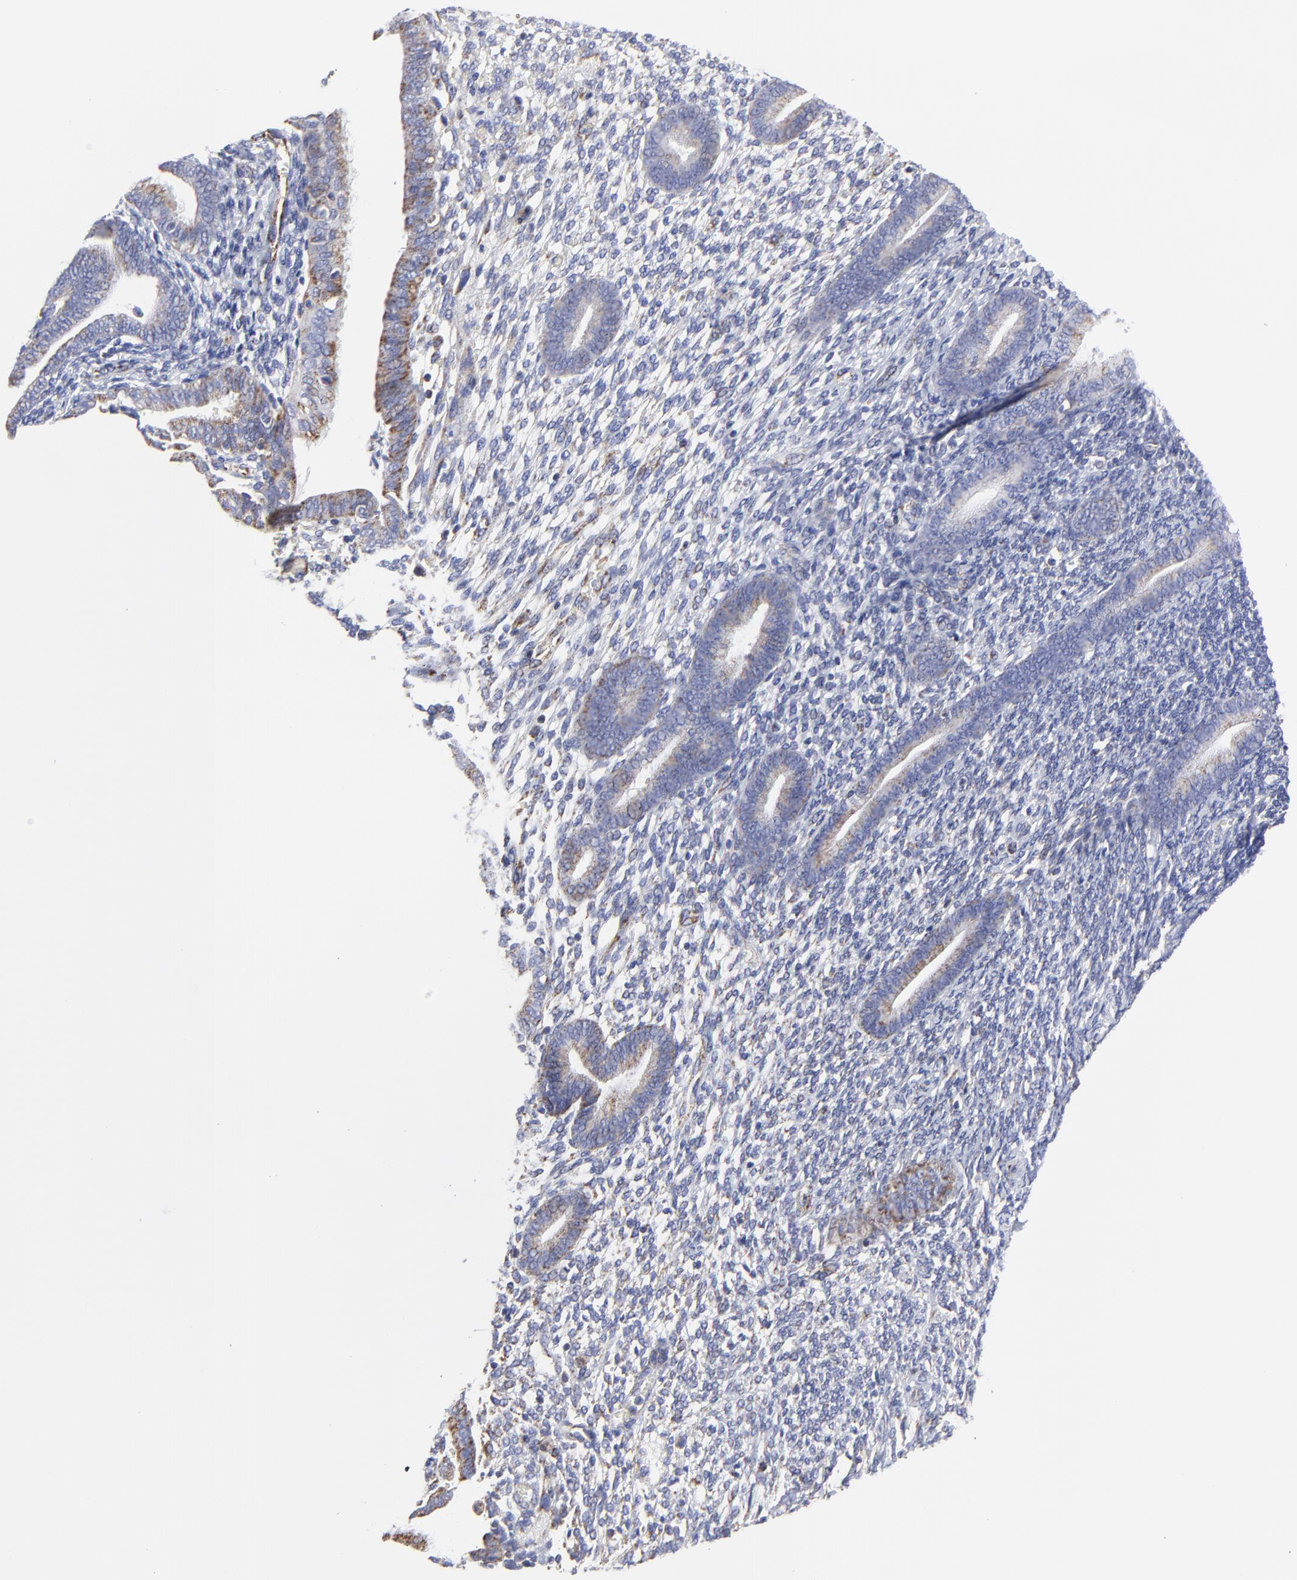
{"staining": {"intensity": "moderate", "quantity": "<25%", "location": "cytoplasmic/membranous"}, "tissue": "endometrium", "cell_type": "Cells in endometrial stroma", "image_type": "normal", "snomed": [{"axis": "morphology", "description": "Normal tissue, NOS"}, {"axis": "topography", "description": "Smooth muscle"}, {"axis": "topography", "description": "Endometrium"}], "caption": "This image demonstrates immunohistochemistry staining of unremarkable human endometrium, with low moderate cytoplasmic/membranous positivity in approximately <25% of cells in endometrial stroma.", "gene": "PINK1", "patient": {"sex": "female", "age": 57}}